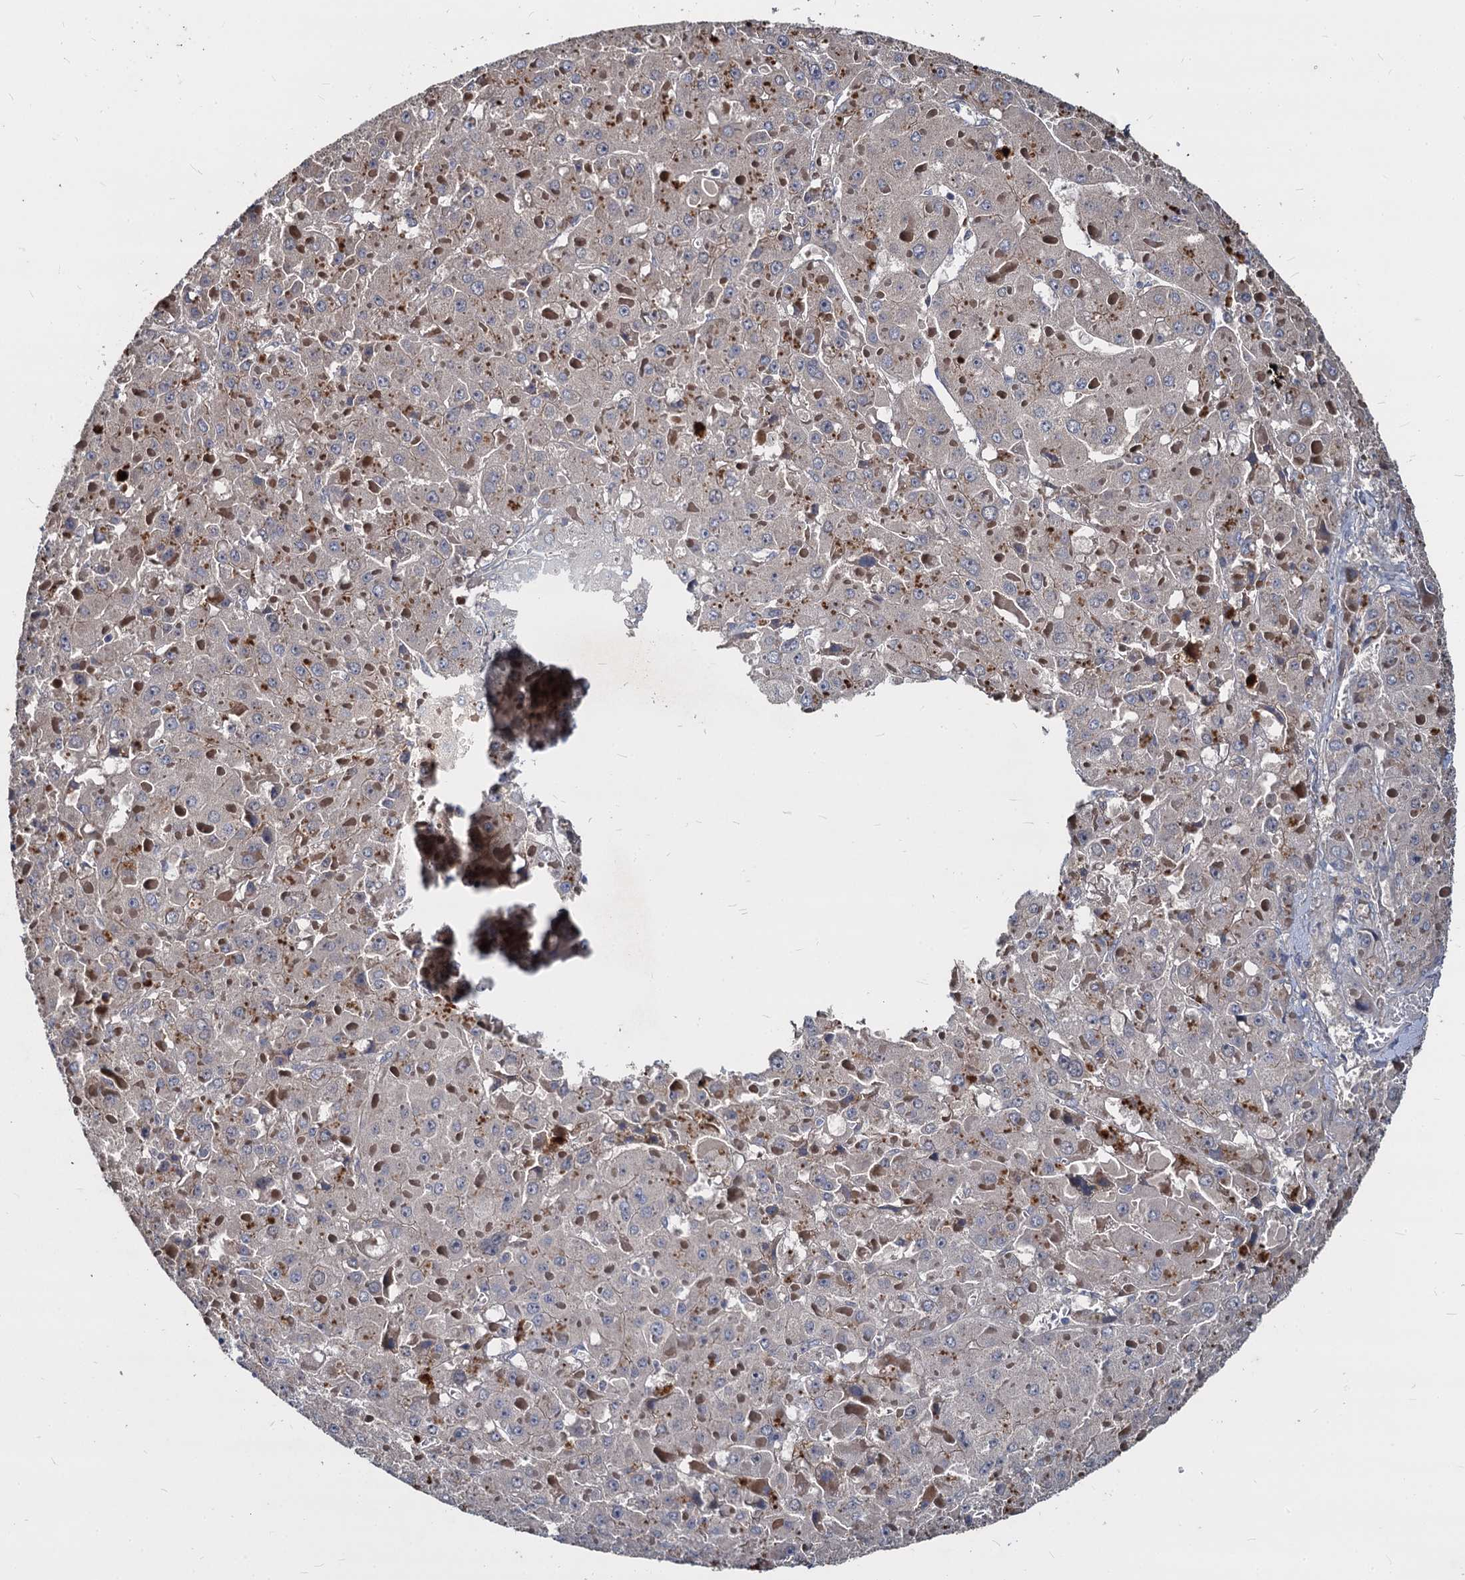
{"staining": {"intensity": "negative", "quantity": "none", "location": "none"}, "tissue": "liver cancer", "cell_type": "Tumor cells", "image_type": "cancer", "snomed": [{"axis": "morphology", "description": "Carcinoma, Hepatocellular, NOS"}, {"axis": "topography", "description": "Liver"}], "caption": "Immunohistochemical staining of liver hepatocellular carcinoma displays no significant staining in tumor cells. (Stains: DAB immunohistochemistry (IHC) with hematoxylin counter stain, Microscopy: brightfield microscopy at high magnification).", "gene": "CCDC184", "patient": {"sex": "female", "age": 73}}